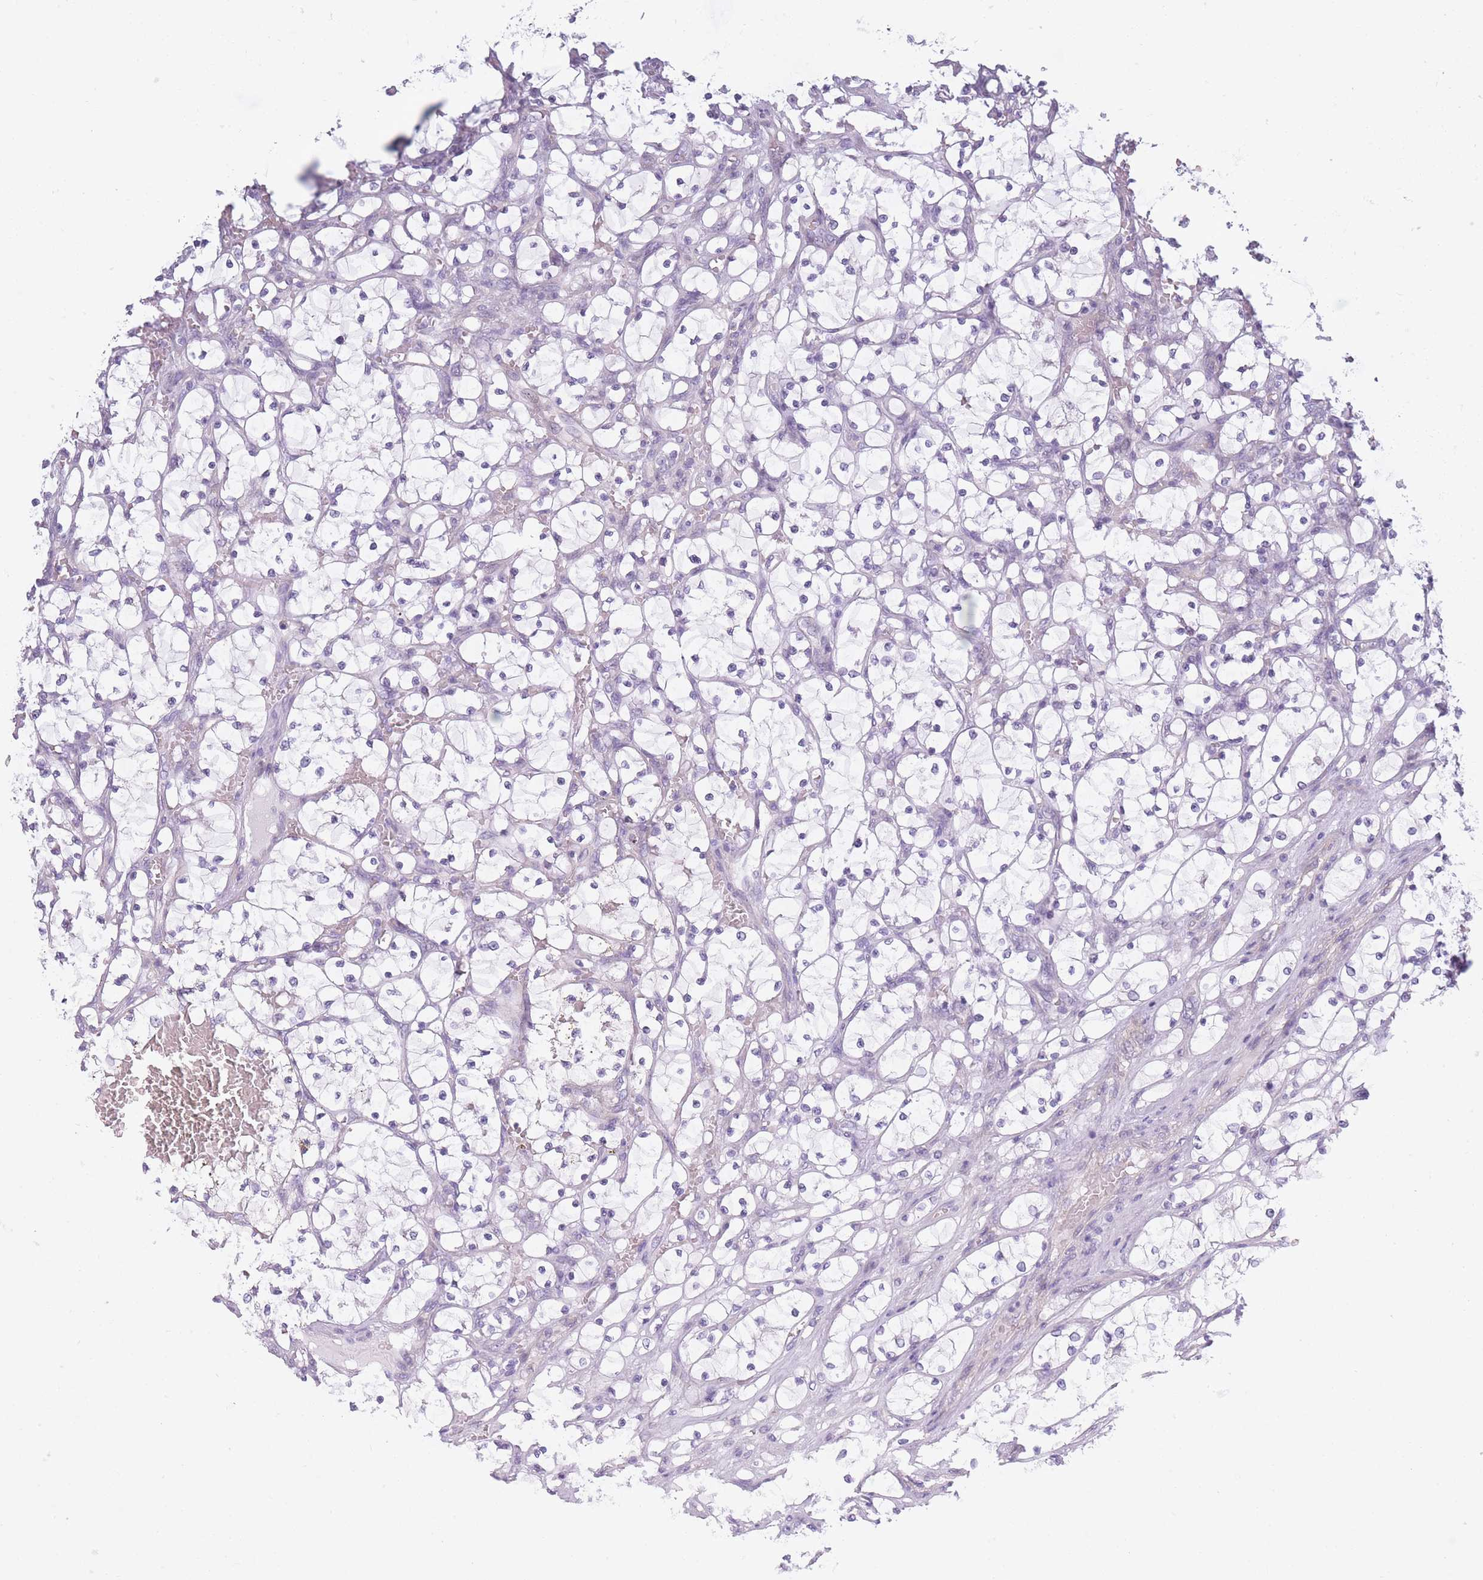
{"staining": {"intensity": "negative", "quantity": "none", "location": "none"}, "tissue": "renal cancer", "cell_type": "Tumor cells", "image_type": "cancer", "snomed": [{"axis": "morphology", "description": "Adenocarcinoma, NOS"}, {"axis": "topography", "description": "Kidney"}], "caption": "Protein analysis of renal cancer (adenocarcinoma) demonstrates no significant positivity in tumor cells. (Brightfield microscopy of DAB immunohistochemistry at high magnification).", "gene": "AP3M2", "patient": {"sex": "female", "age": 69}}